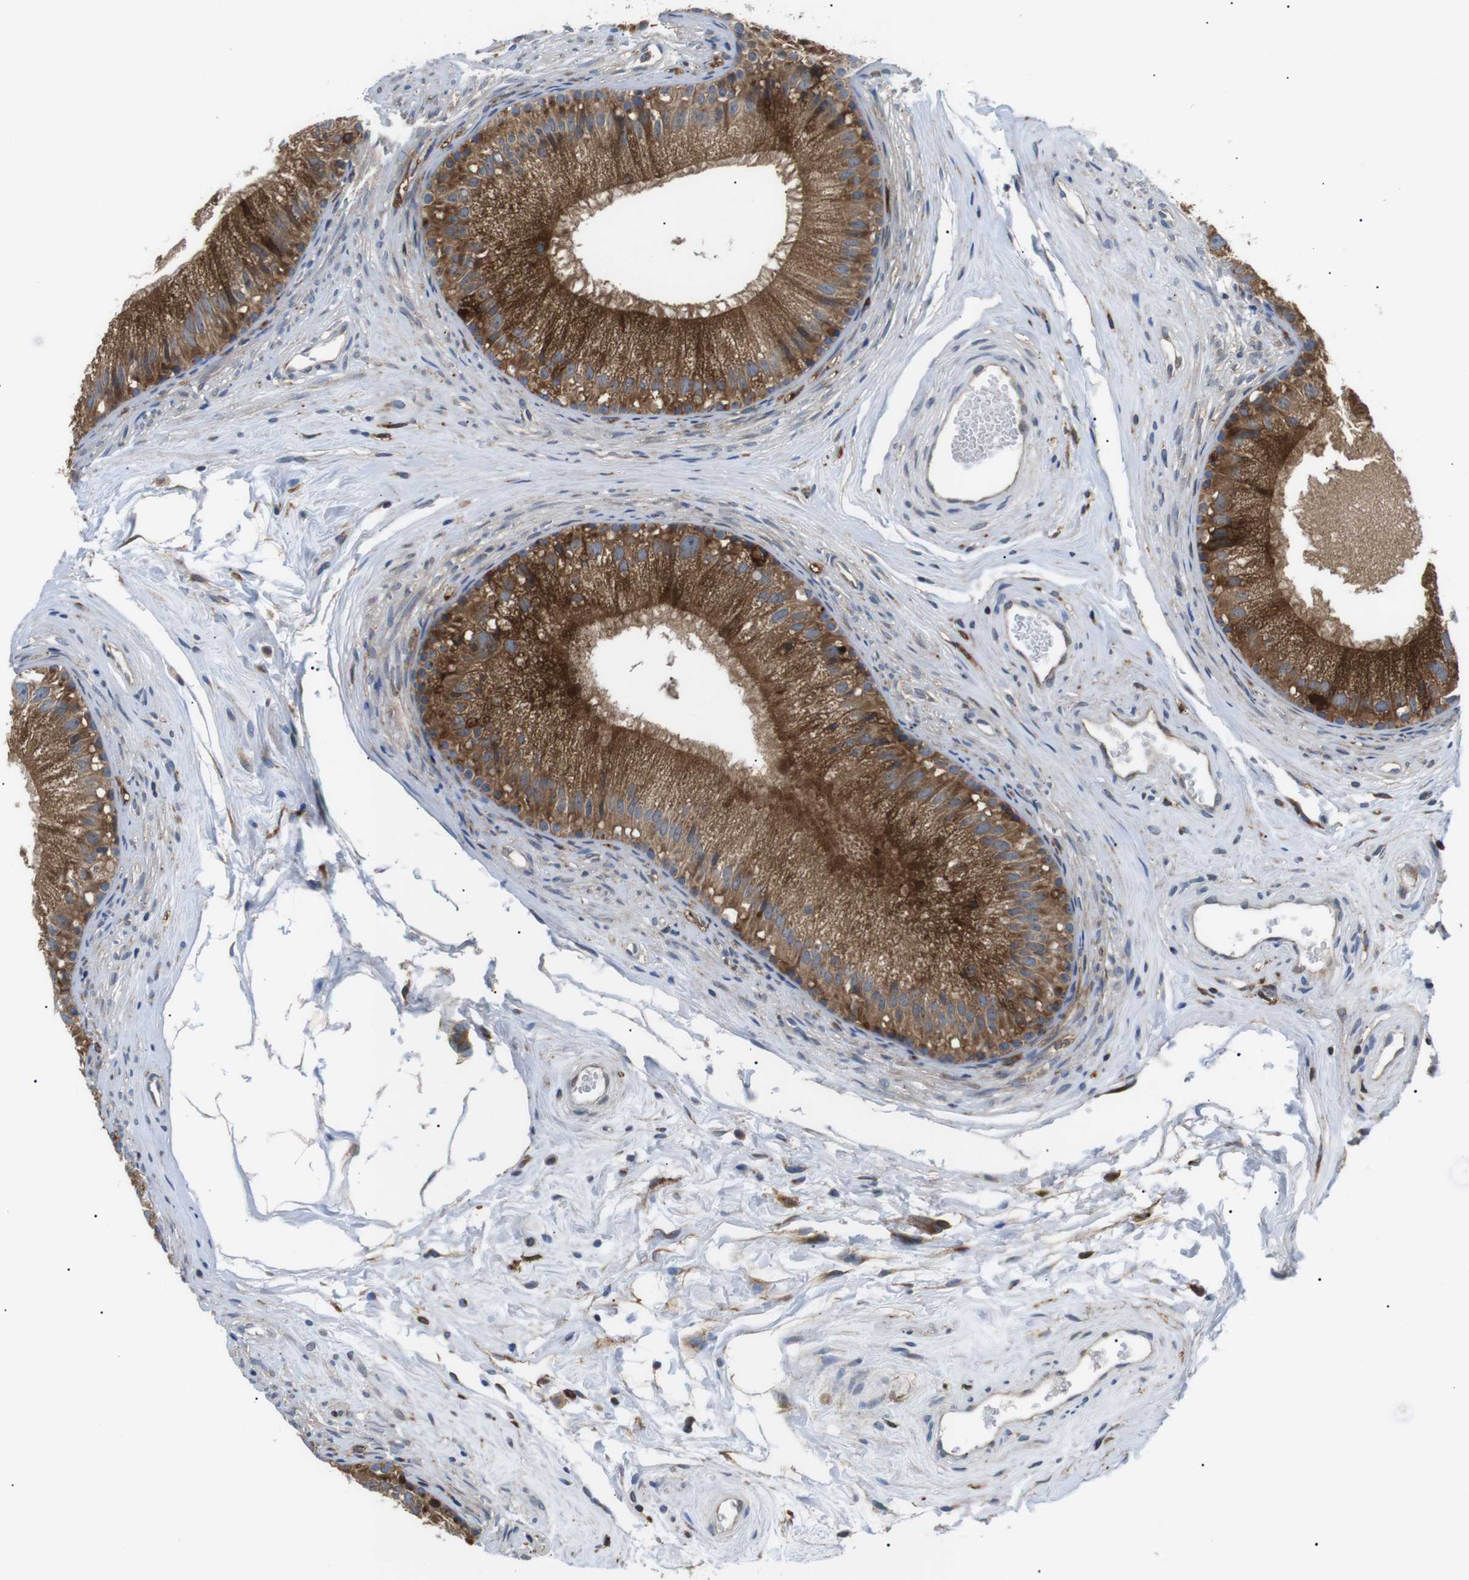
{"staining": {"intensity": "strong", "quantity": ">75%", "location": "cytoplasmic/membranous"}, "tissue": "epididymis", "cell_type": "Glandular cells", "image_type": "normal", "snomed": [{"axis": "morphology", "description": "Normal tissue, NOS"}, {"axis": "topography", "description": "Epididymis"}], "caption": "Strong cytoplasmic/membranous protein staining is seen in about >75% of glandular cells in epididymis.", "gene": "RAB9A", "patient": {"sex": "male", "age": 56}}